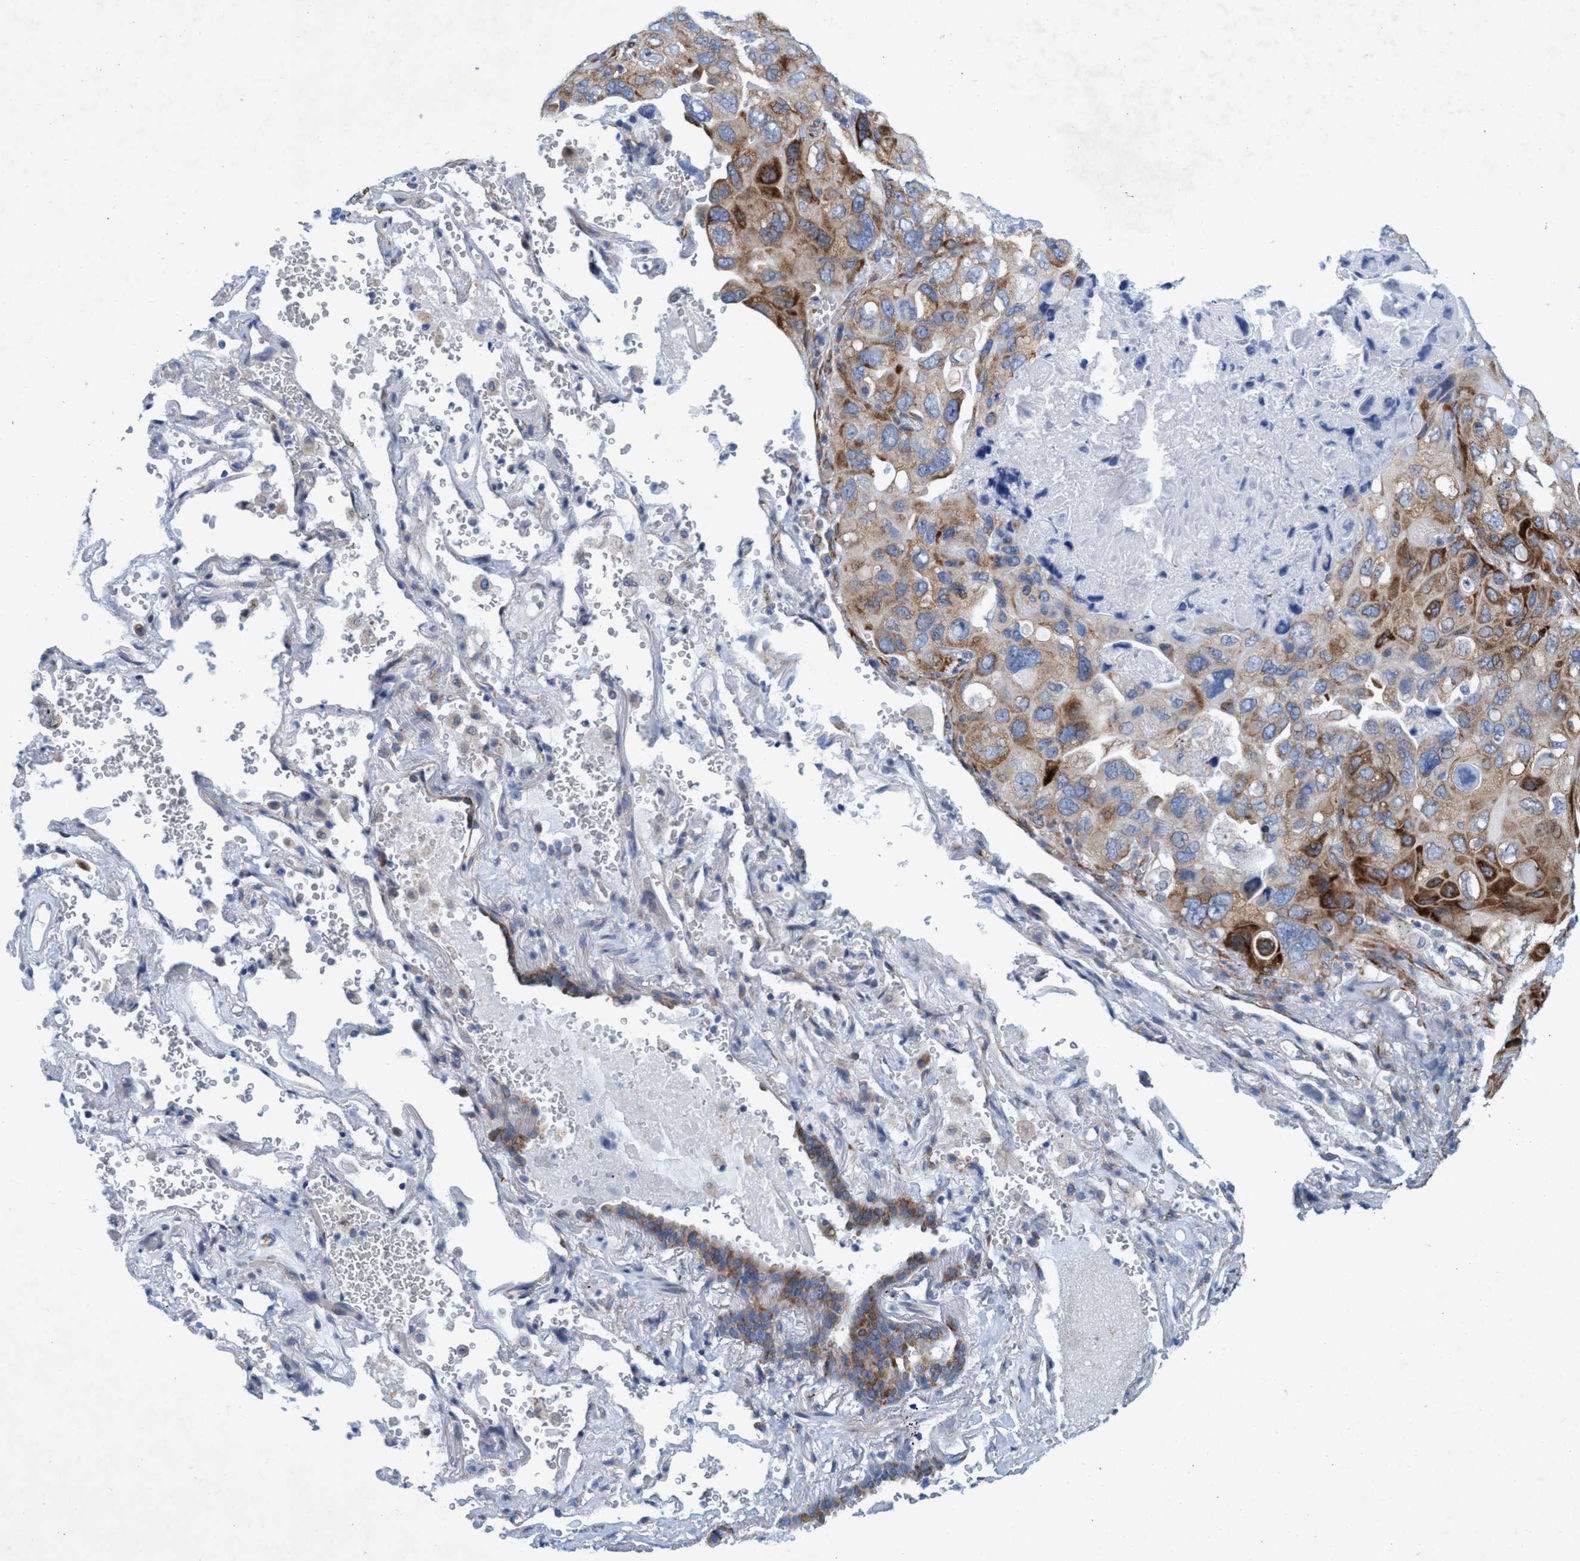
{"staining": {"intensity": "moderate", "quantity": "25%-75%", "location": "cytoplasmic/membranous"}, "tissue": "lung cancer", "cell_type": "Tumor cells", "image_type": "cancer", "snomed": [{"axis": "morphology", "description": "Squamous cell carcinoma, NOS"}, {"axis": "topography", "description": "Lung"}], "caption": "Tumor cells reveal medium levels of moderate cytoplasmic/membranous expression in approximately 25%-75% of cells in human lung cancer (squamous cell carcinoma).", "gene": "R3HCC1", "patient": {"sex": "female", "age": 73}}